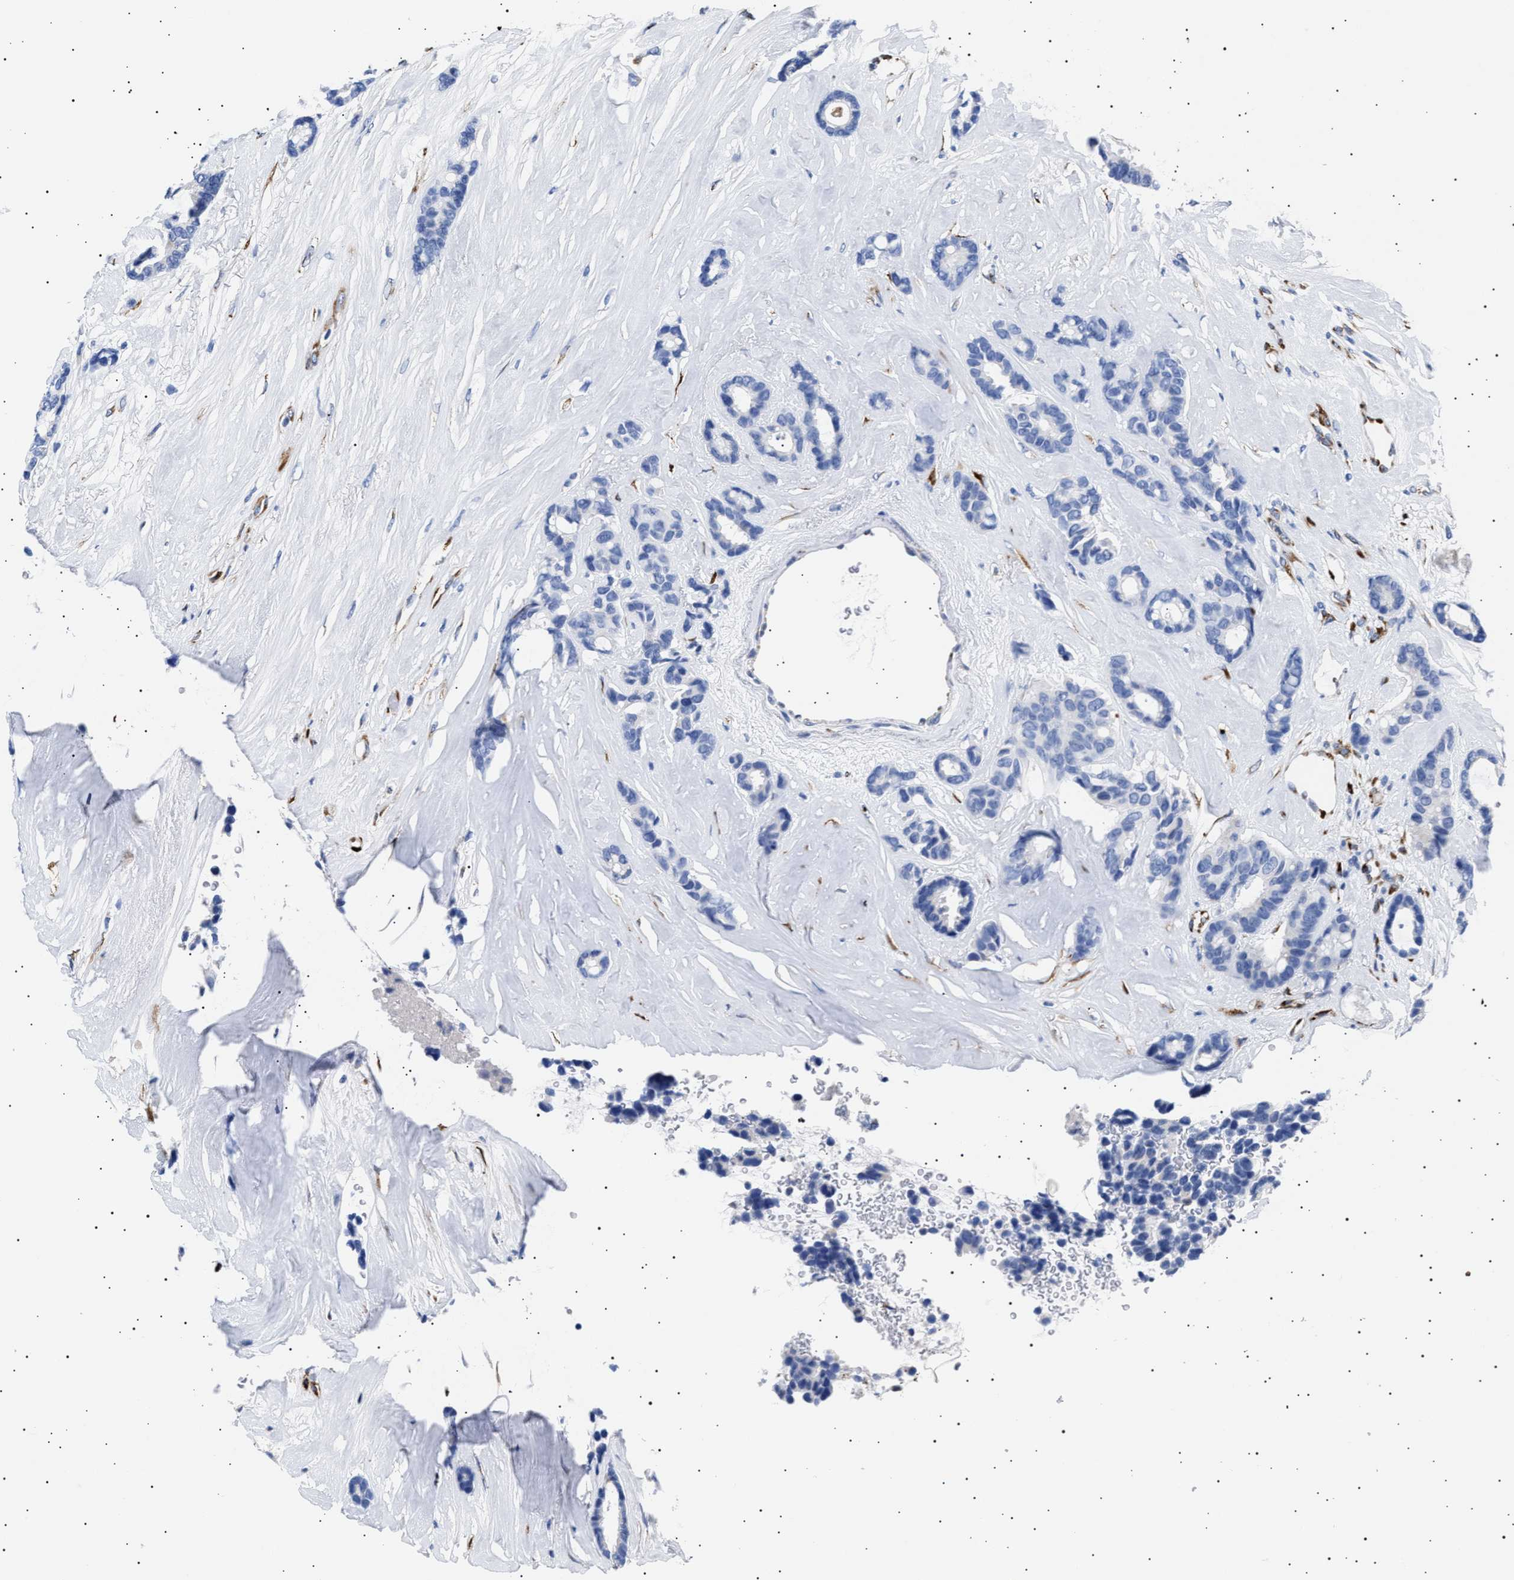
{"staining": {"intensity": "negative", "quantity": "none", "location": "none"}, "tissue": "breast cancer", "cell_type": "Tumor cells", "image_type": "cancer", "snomed": [{"axis": "morphology", "description": "Duct carcinoma"}, {"axis": "topography", "description": "Breast"}], "caption": "A micrograph of human breast cancer (invasive ductal carcinoma) is negative for staining in tumor cells.", "gene": "HEMGN", "patient": {"sex": "female", "age": 87}}